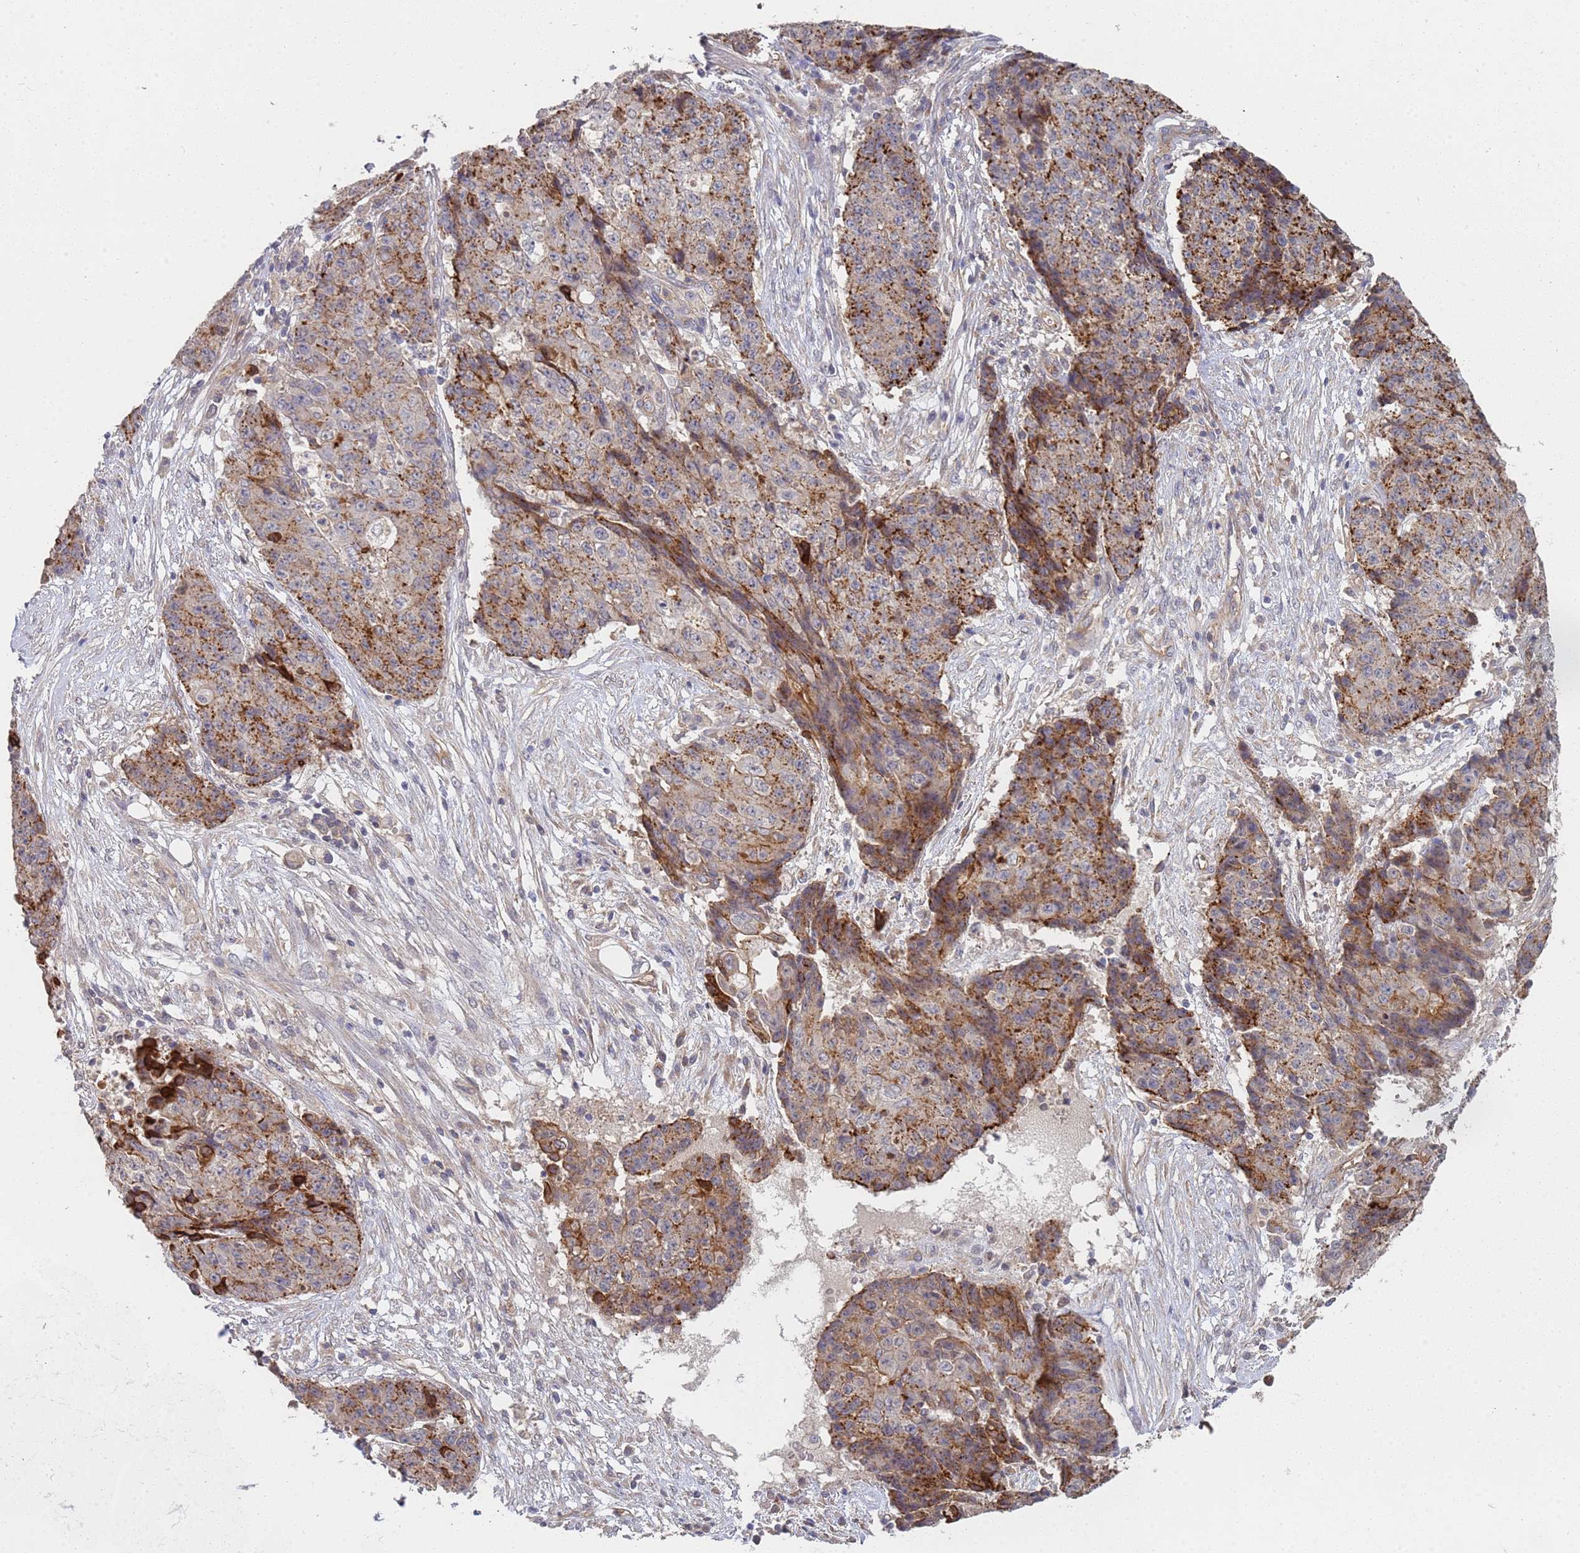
{"staining": {"intensity": "moderate", "quantity": ">75%", "location": "cytoplasmic/membranous"}, "tissue": "ovarian cancer", "cell_type": "Tumor cells", "image_type": "cancer", "snomed": [{"axis": "morphology", "description": "Carcinoma, endometroid"}, {"axis": "topography", "description": "Ovary"}], "caption": "Human ovarian cancer (endometroid carcinoma) stained with a brown dye shows moderate cytoplasmic/membranous positive expression in about >75% of tumor cells.", "gene": "ABCB6", "patient": {"sex": "female", "age": 42}}